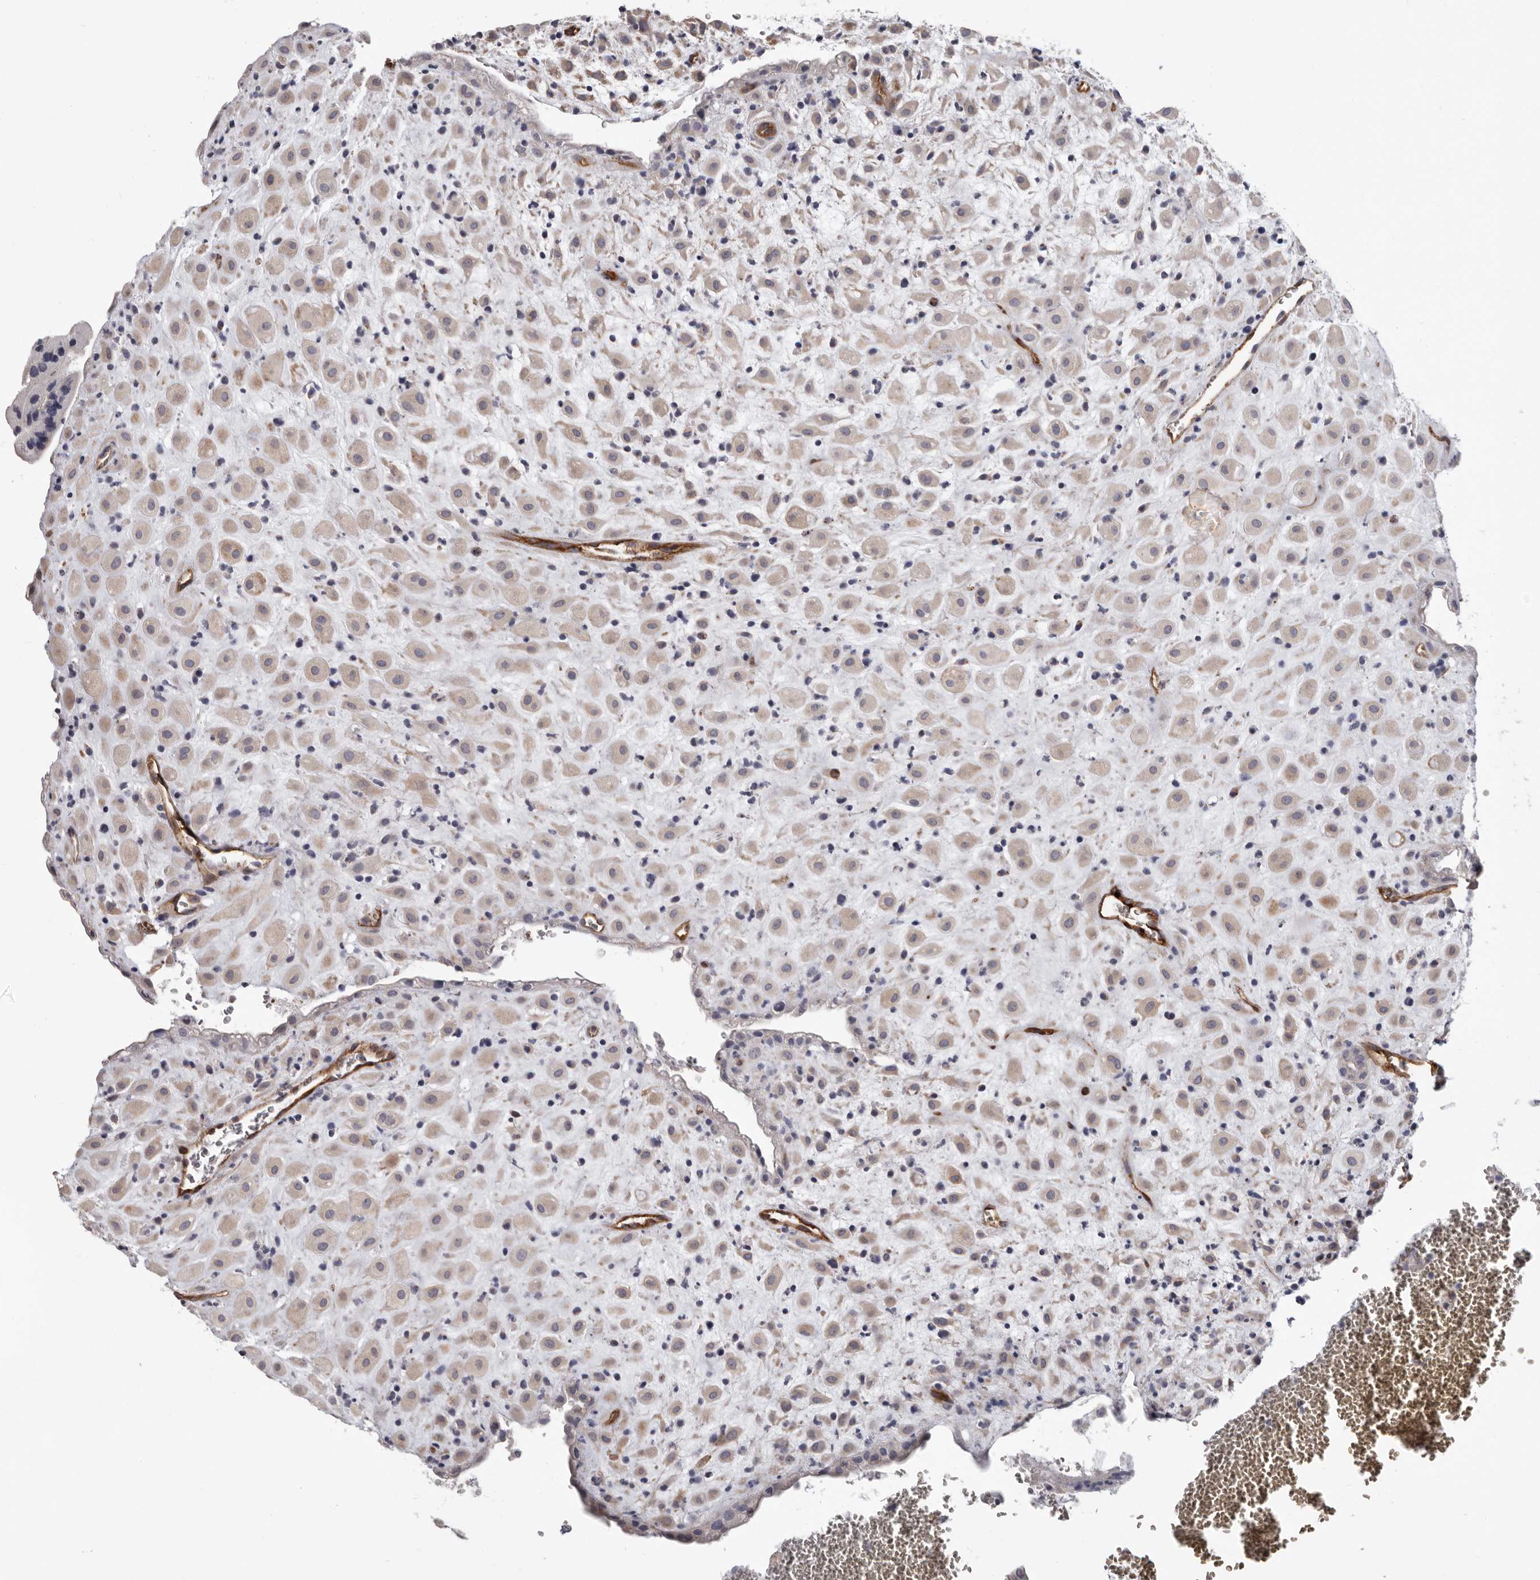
{"staining": {"intensity": "weak", "quantity": ">75%", "location": "cytoplasmic/membranous"}, "tissue": "placenta", "cell_type": "Decidual cells", "image_type": "normal", "snomed": [{"axis": "morphology", "description": "Normal tissue, NOS"}, {"axis": "topography", "description": "Placenta"}], "caption": "Benign placenta demonstrates weak cytoplasmic/membranous expression in about >75% of decidual cells Nuclei are stained in blue..", "gene": "ADGRL4", "patient": {"sex": "female", "age": 35}}